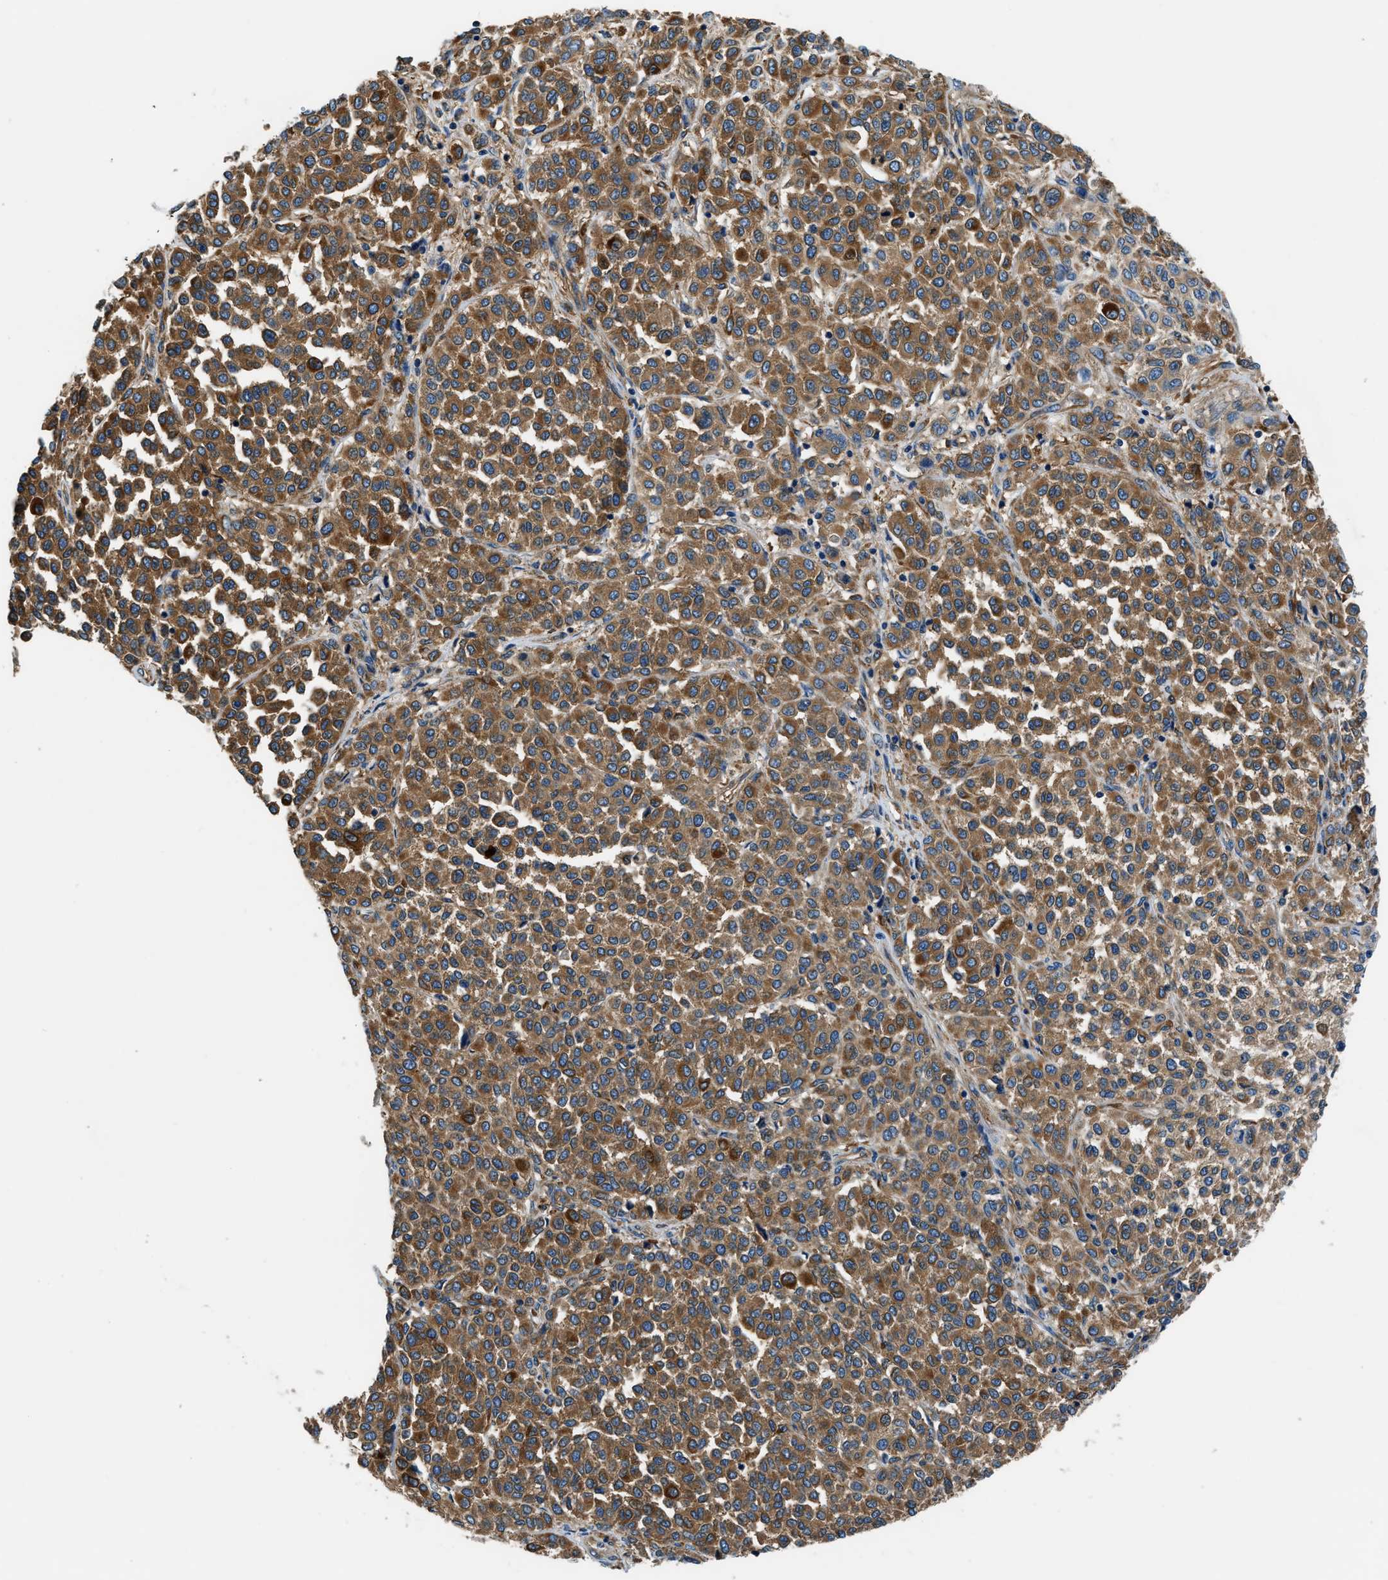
{"staining": {"intensity": "strong", "quantity": ">75%", "location": "cytoplasmic/membranous"}, "tissue": "melanoma", "cell_type": "Tumor cells", "image_type": "cancer", "snomed": [{"axis": "morphology", "description": "Malignant melanoma, Metastatic site"}, {"axis": "topography", "description": "Pancreas"}], "caption": "Malignant melanoma (metastatic site) was stained to show a protein in brown. There is high levels of strong cytoplasmic/membranous expression in about >75% of tumor cells.", "gene": "EEA1", "patient": {"sex": "female", "age": 30}}